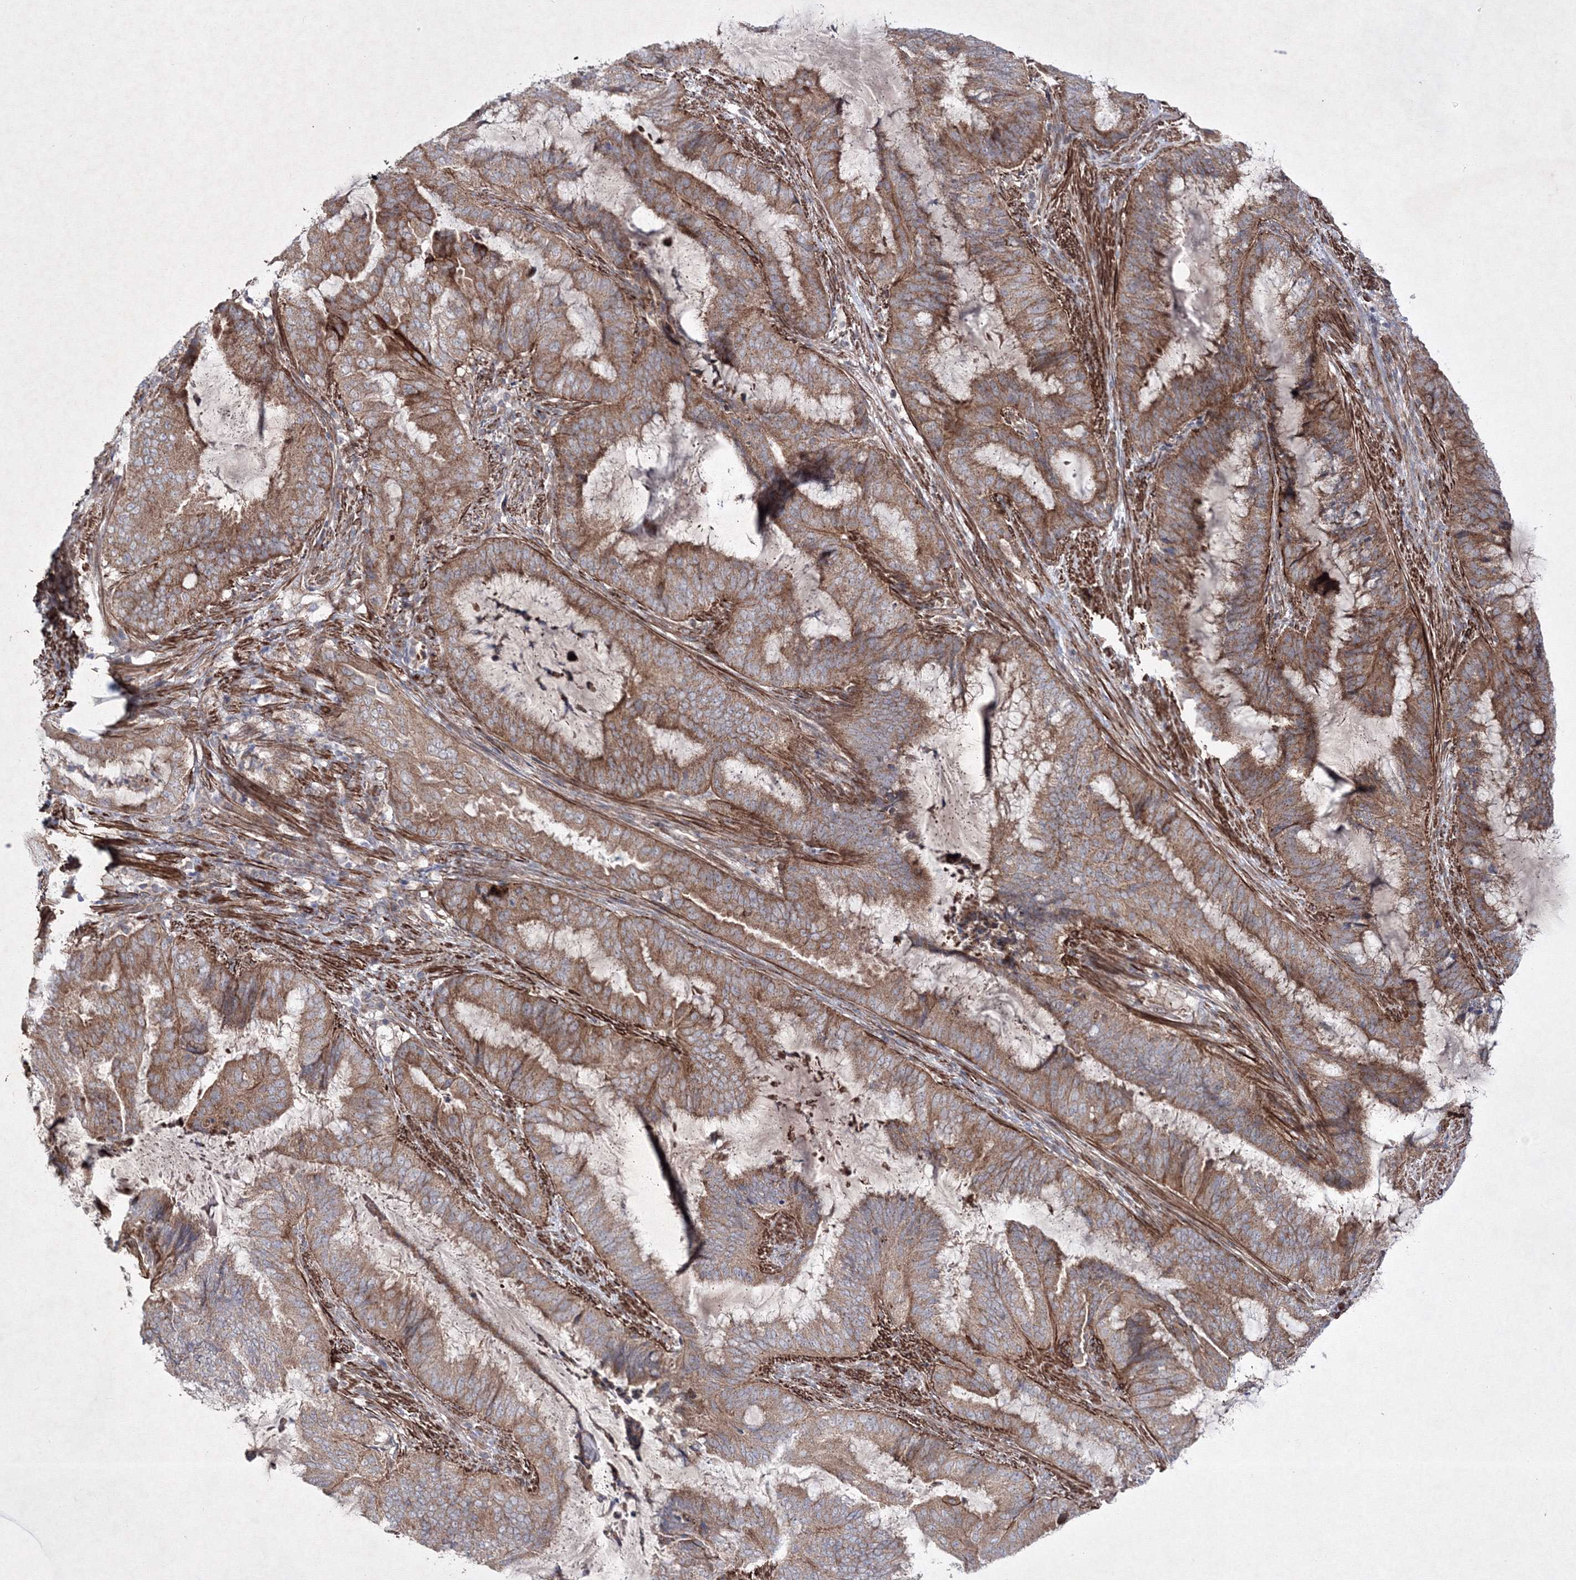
{"staining": {"intensity": "moderate", "quantity": ">75%", "location": "cytoplasmic/membranous"}, "tissue": "endometrial cancer", "cell_type": "Tumor cells", "image_type": "cancer", "snomed": [{"axis": "morphology", "description": "Adenocarcinoma, NOS"}, {"axis": "topography", "description": "Endometrium"}], "caption": "Immunohistochemistry (DAB (3,3'-diaminobenzidine)) staining of adenocarcinoma (endometrial) displays moderate cytoplasmic/membranous protein expression in approximately >75% of tumor cells.", "gene": "GFM1", "patient": {"sex": "female", "age": 51}}